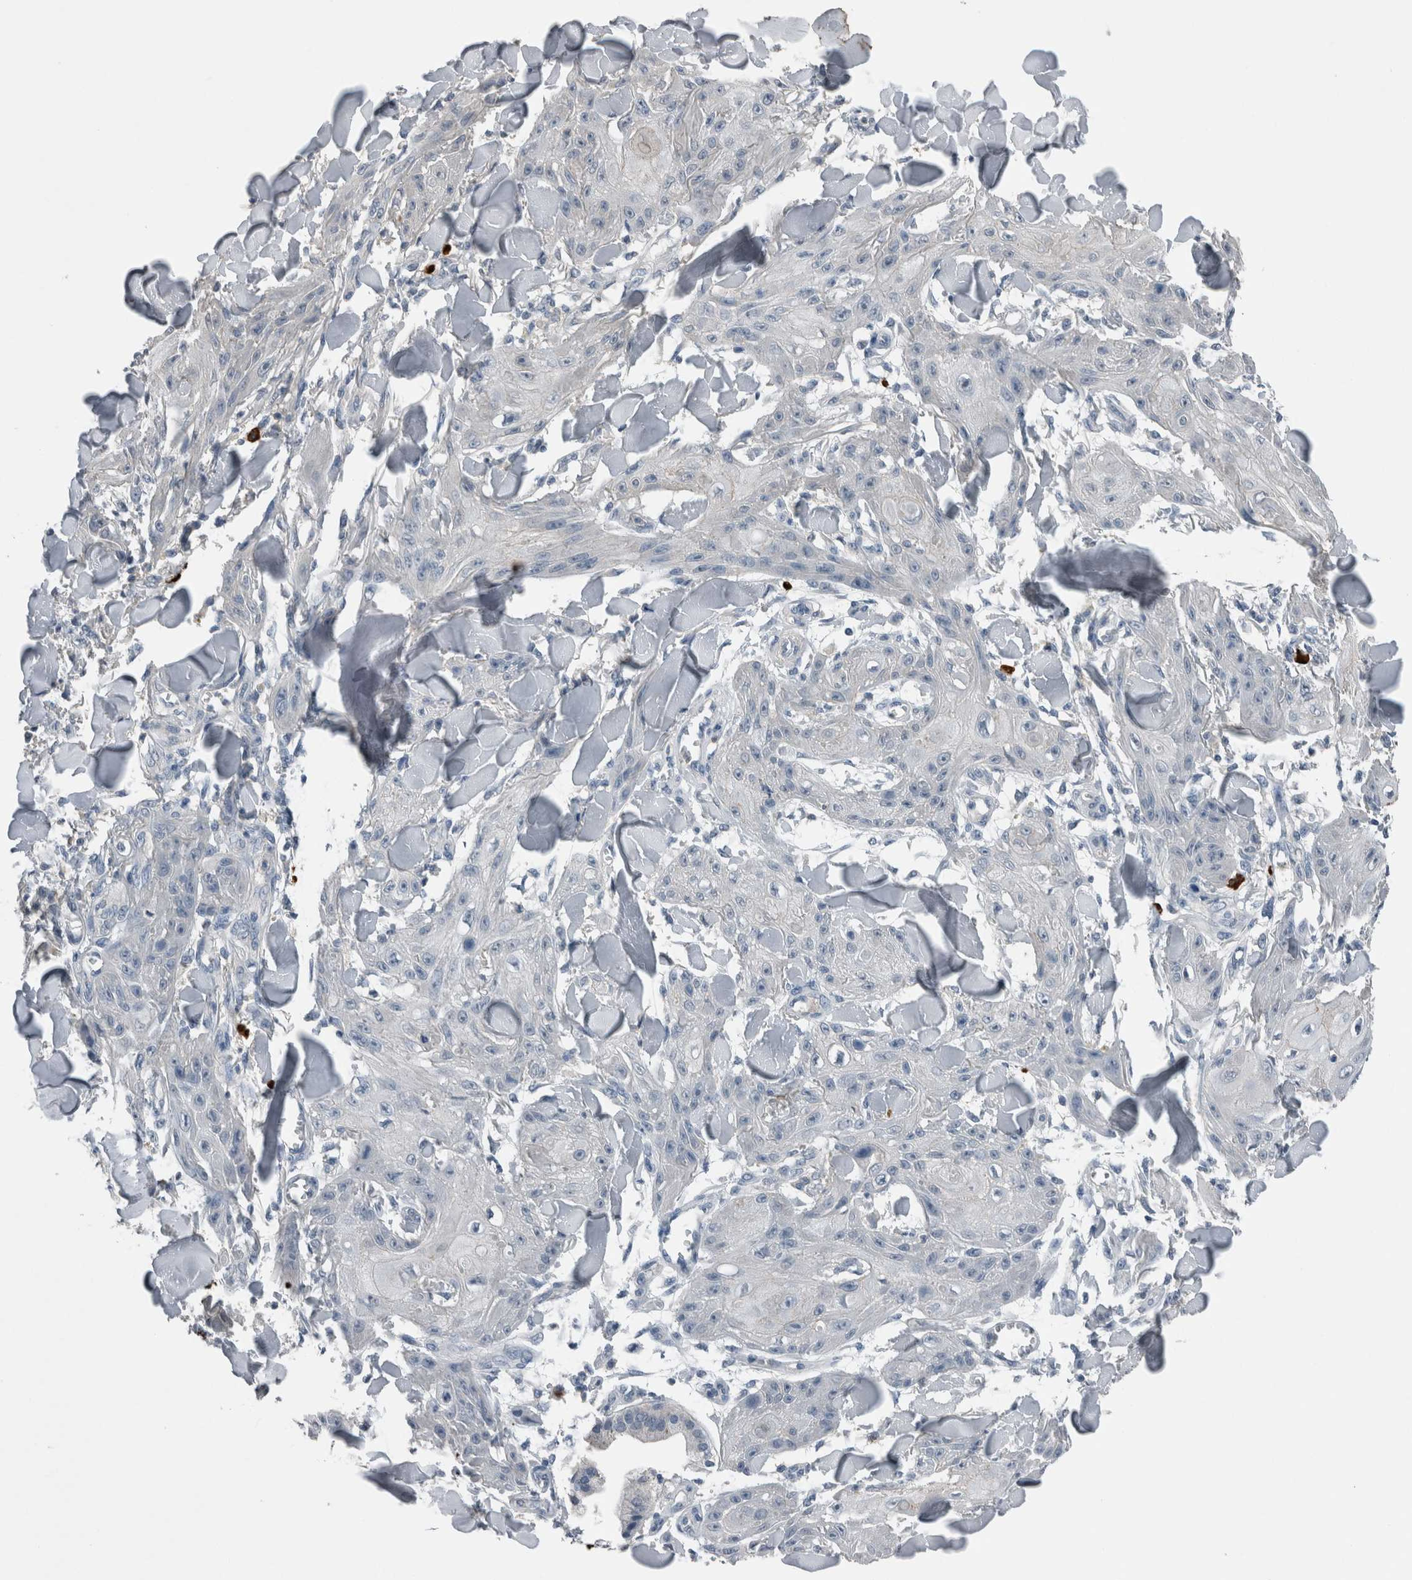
{"staining": {"intensity": "negative", "quantity": "none", "location": "none"}, "tissue": "skin cancer", "cell_type": "Tumor cells", "image_type": "cancer", "snomed": [{"axis": "morphology", "description": "Squamous cell carcinoma, NOS"}, {"axis": "topography", "description": "Skin"}], "caption": "Squamous cell carcinoma (skin) stained for a protein using immunohistochemistry demonstrates no staining tumor cells.", "gene": "CRNN", "patient": {"sex": "male", "age": 74}}